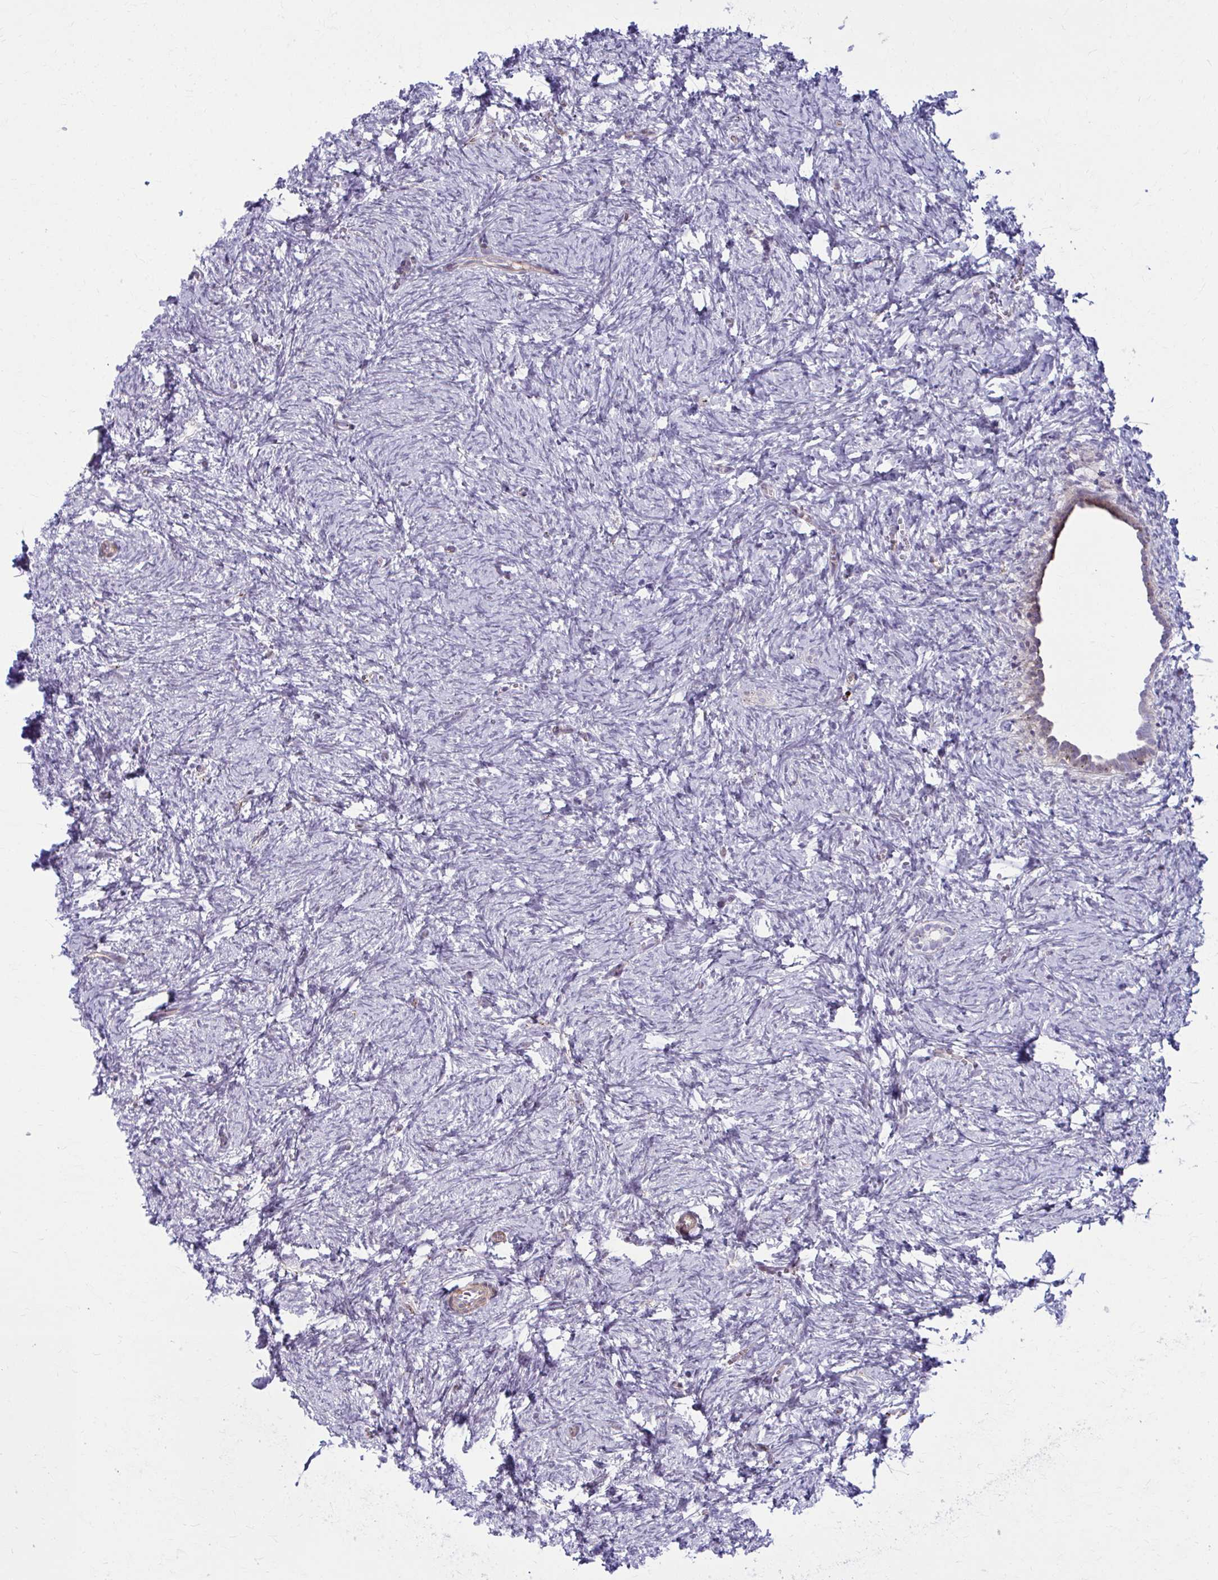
{"staining": {"intensity": "weak", "quantity": ">75%", "location": "cytoplasmic/membranous"}, "tissue": "ovary", "cell_type": "Follicle cells", "image_type": "normal", "snomed": [{"axis": "morphology", "description": "Normal tissue, NOS"}, {"axis": "topography", "description": "Ovary"}], "caption": "IHC micrograph of benign human ovary stained for a protein (brown), which displays low levels of weak cytoplasmic/membranous expression in approximately >75% of follicle cells.", "gene": "LRRC4B", "patient": {"sex": "female", "age": 41}}